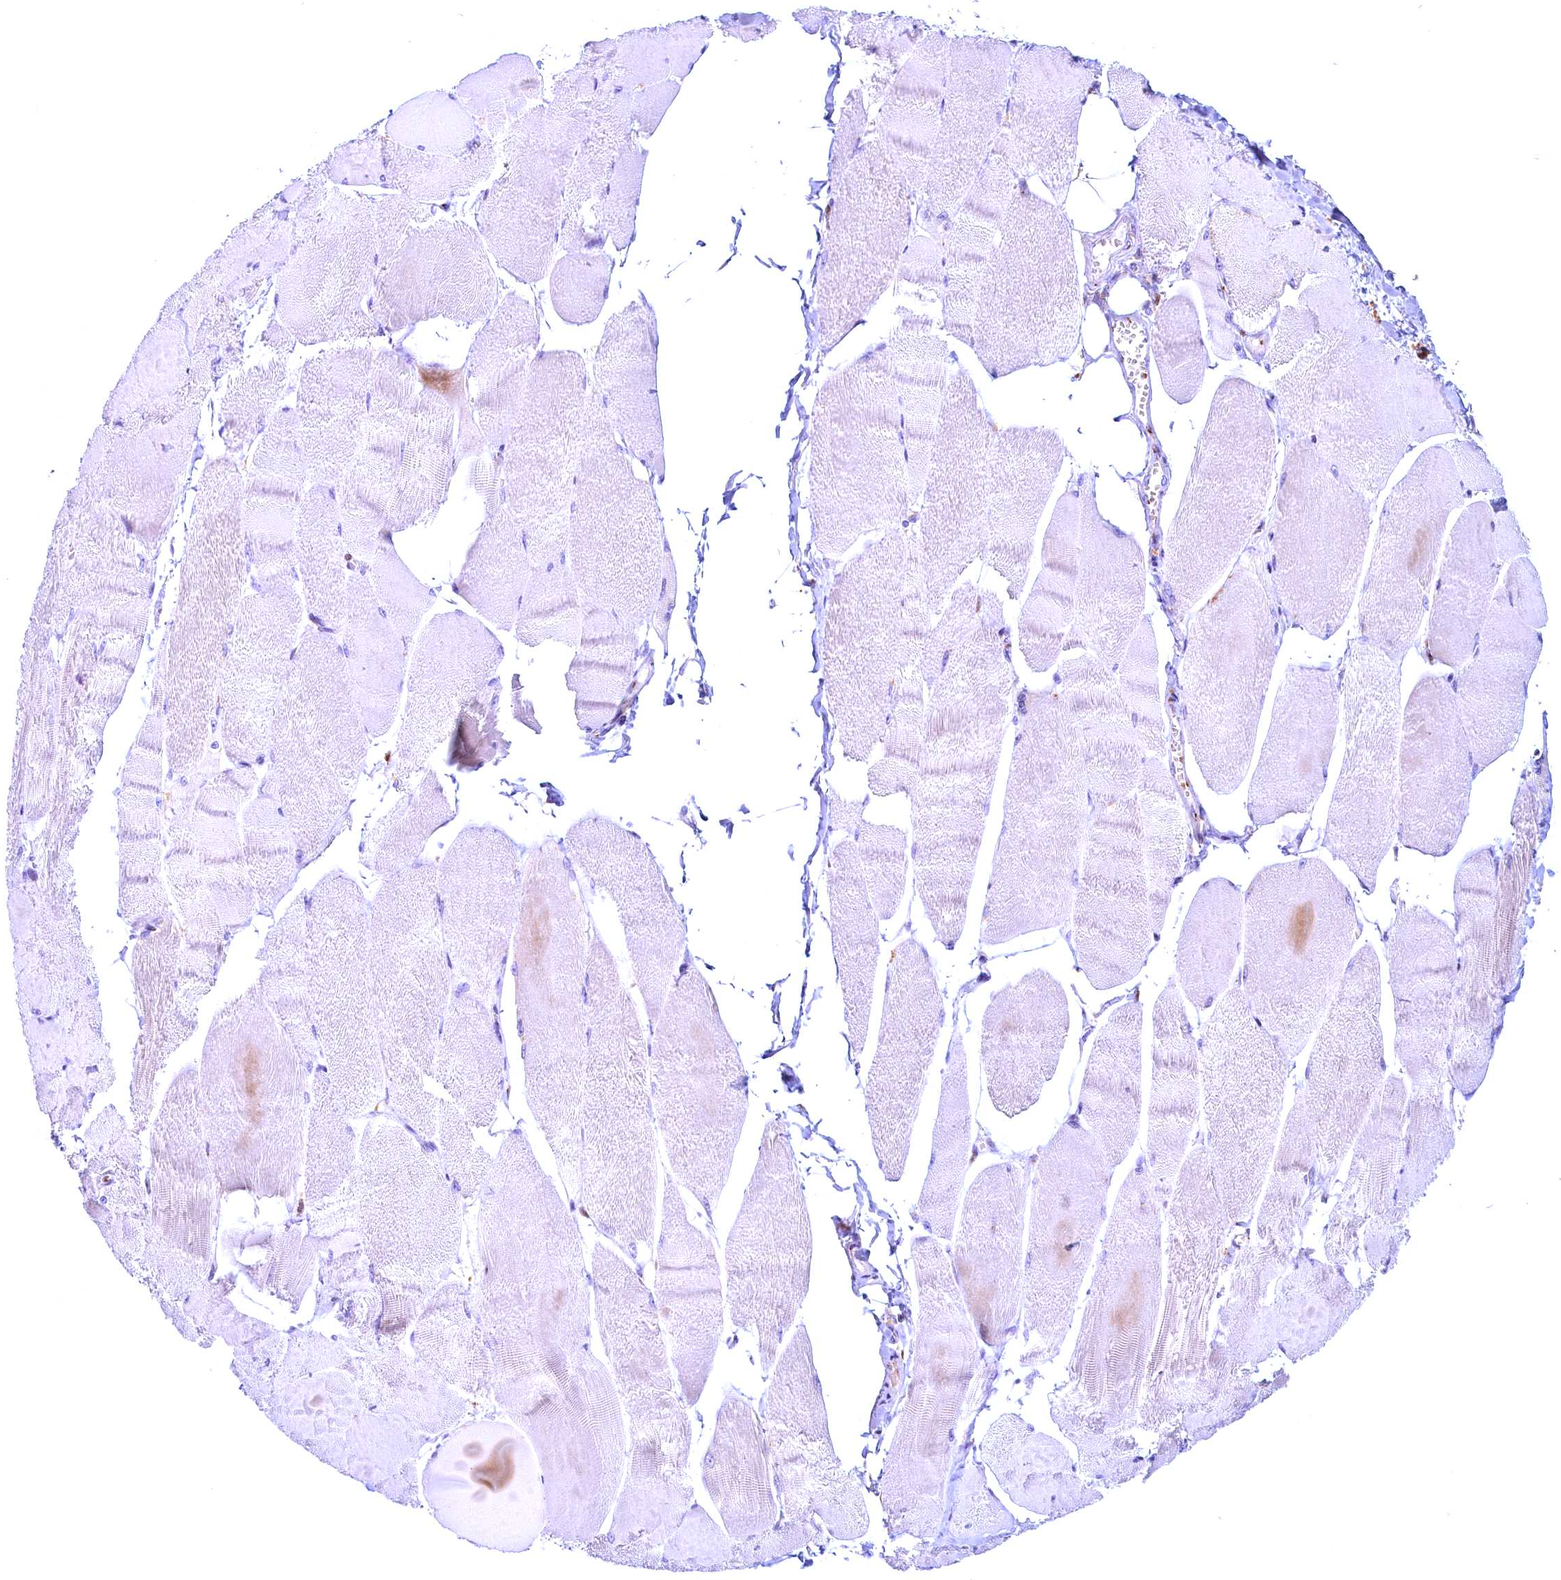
{"staining": {"intensity": "moderate", "quantity": "<25%", "location": "cytoplasmic/membranous"}, "tissue": "skeletal muscle", "cell_type": "Myocytes", "image_type": "normal", "snomed": [{"axis": "morphology", "description": "Normal tissue, NOS"}, {"axis": "morphology", "description": "Basal cell carcinoma"}, {"axis": "topography", "description": "Skeletal muscle"}], "caption": "Human skeletal muscle stained for a protein (brown) displays moderate cytoplasmic/membranous positive staining in approximately <25% of myocytes.", "gene": "BLVRB", "patient": {"sex": "female", "age": 64}}